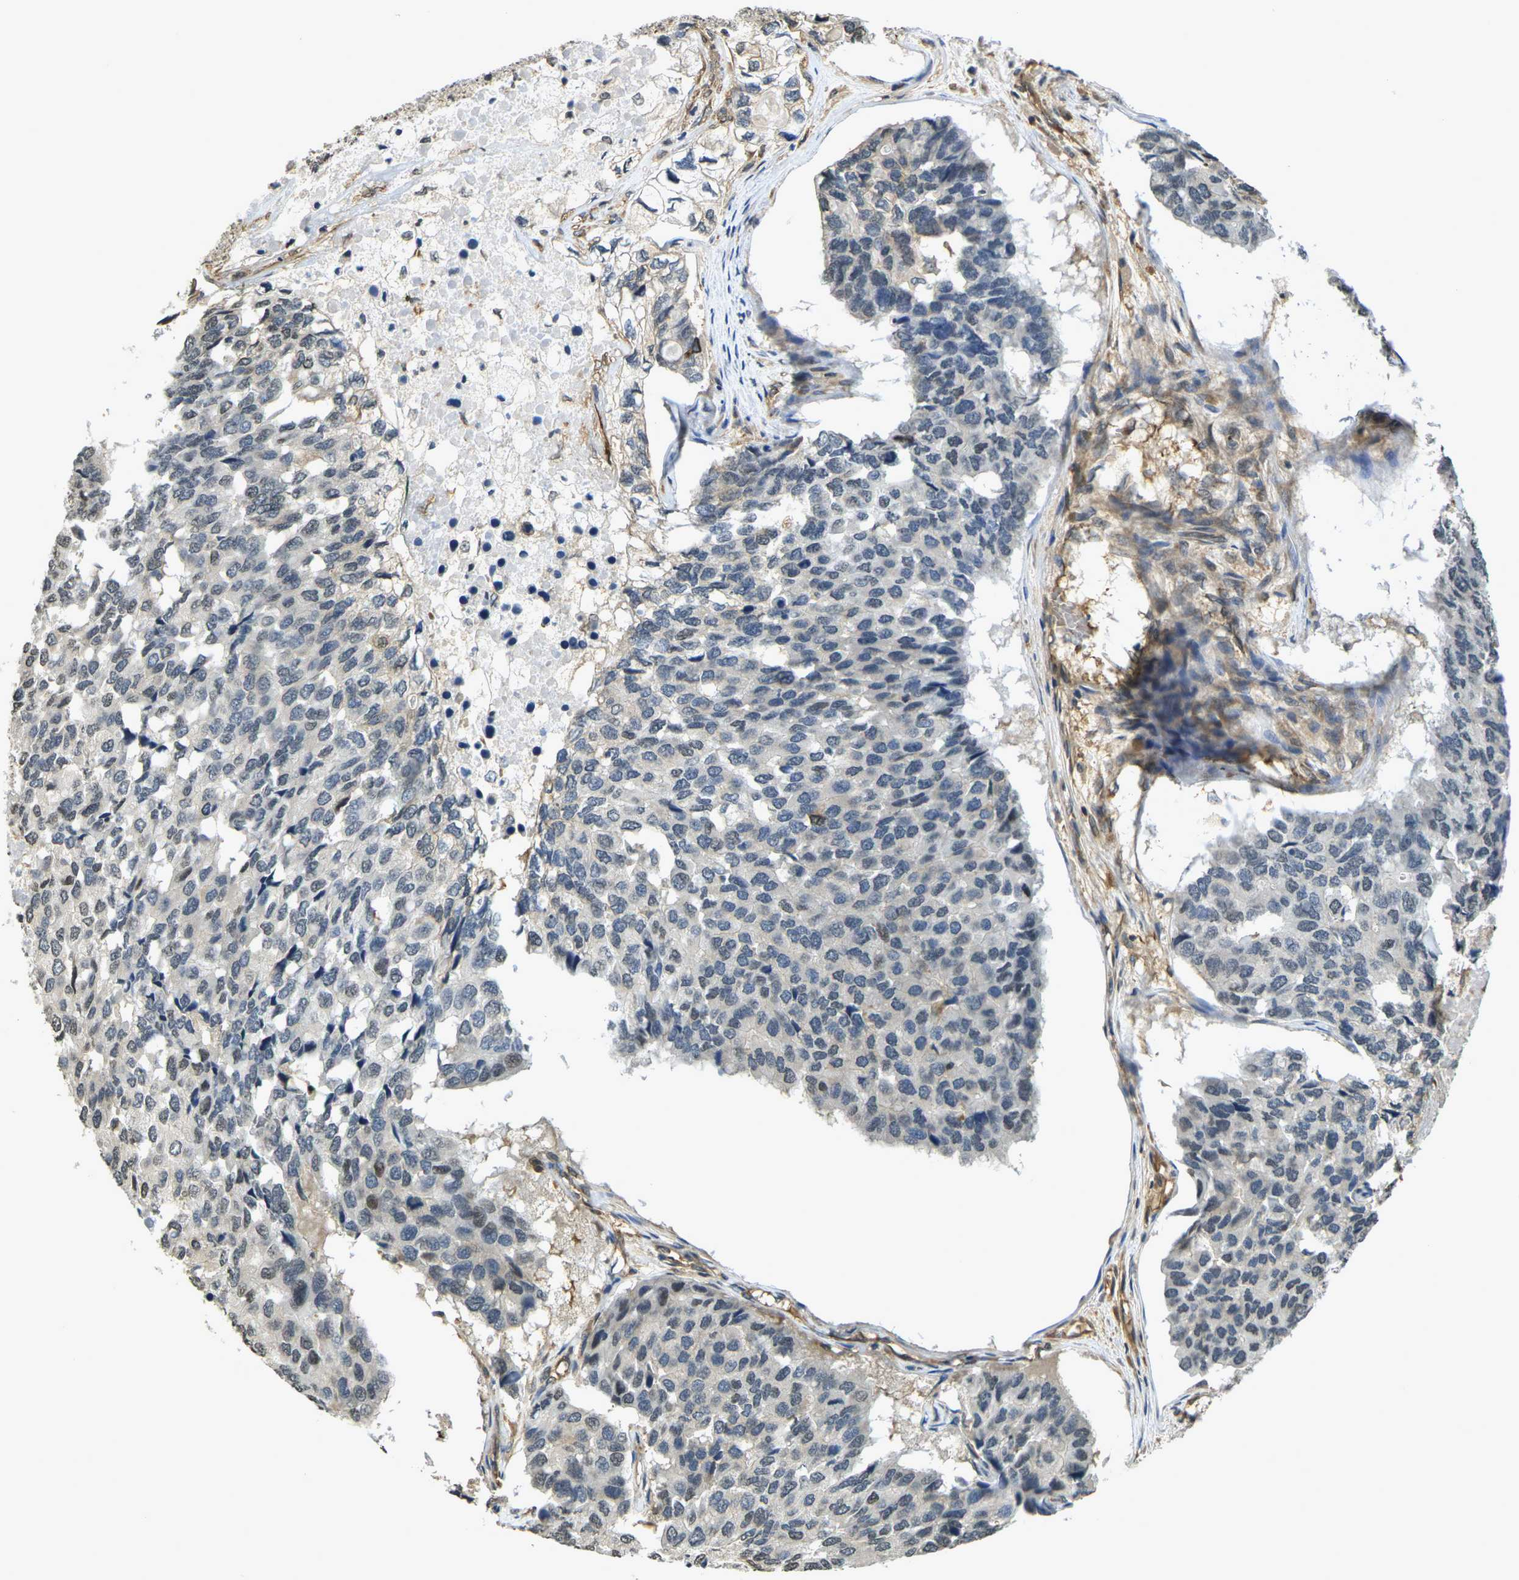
{"staining": {"intensity": "negative", "quantity": "none", "location": "none"}, "tissue": "pancreatic cancer", "cell_type": "Tumor cells", "image_type": "cancer", "snomed": [{"axis": "morphology", "description": "Adenocarcinoma, NOS"}, {"axis": "topography", "description": "Pancreas"}], "caption": "Micrograph shows no protein positivity in tumor cells of pancreatic cancer (adenocarcinoma) tissue.", "gene": "CAST", "patient": {"sex": "male", "age": 50}}